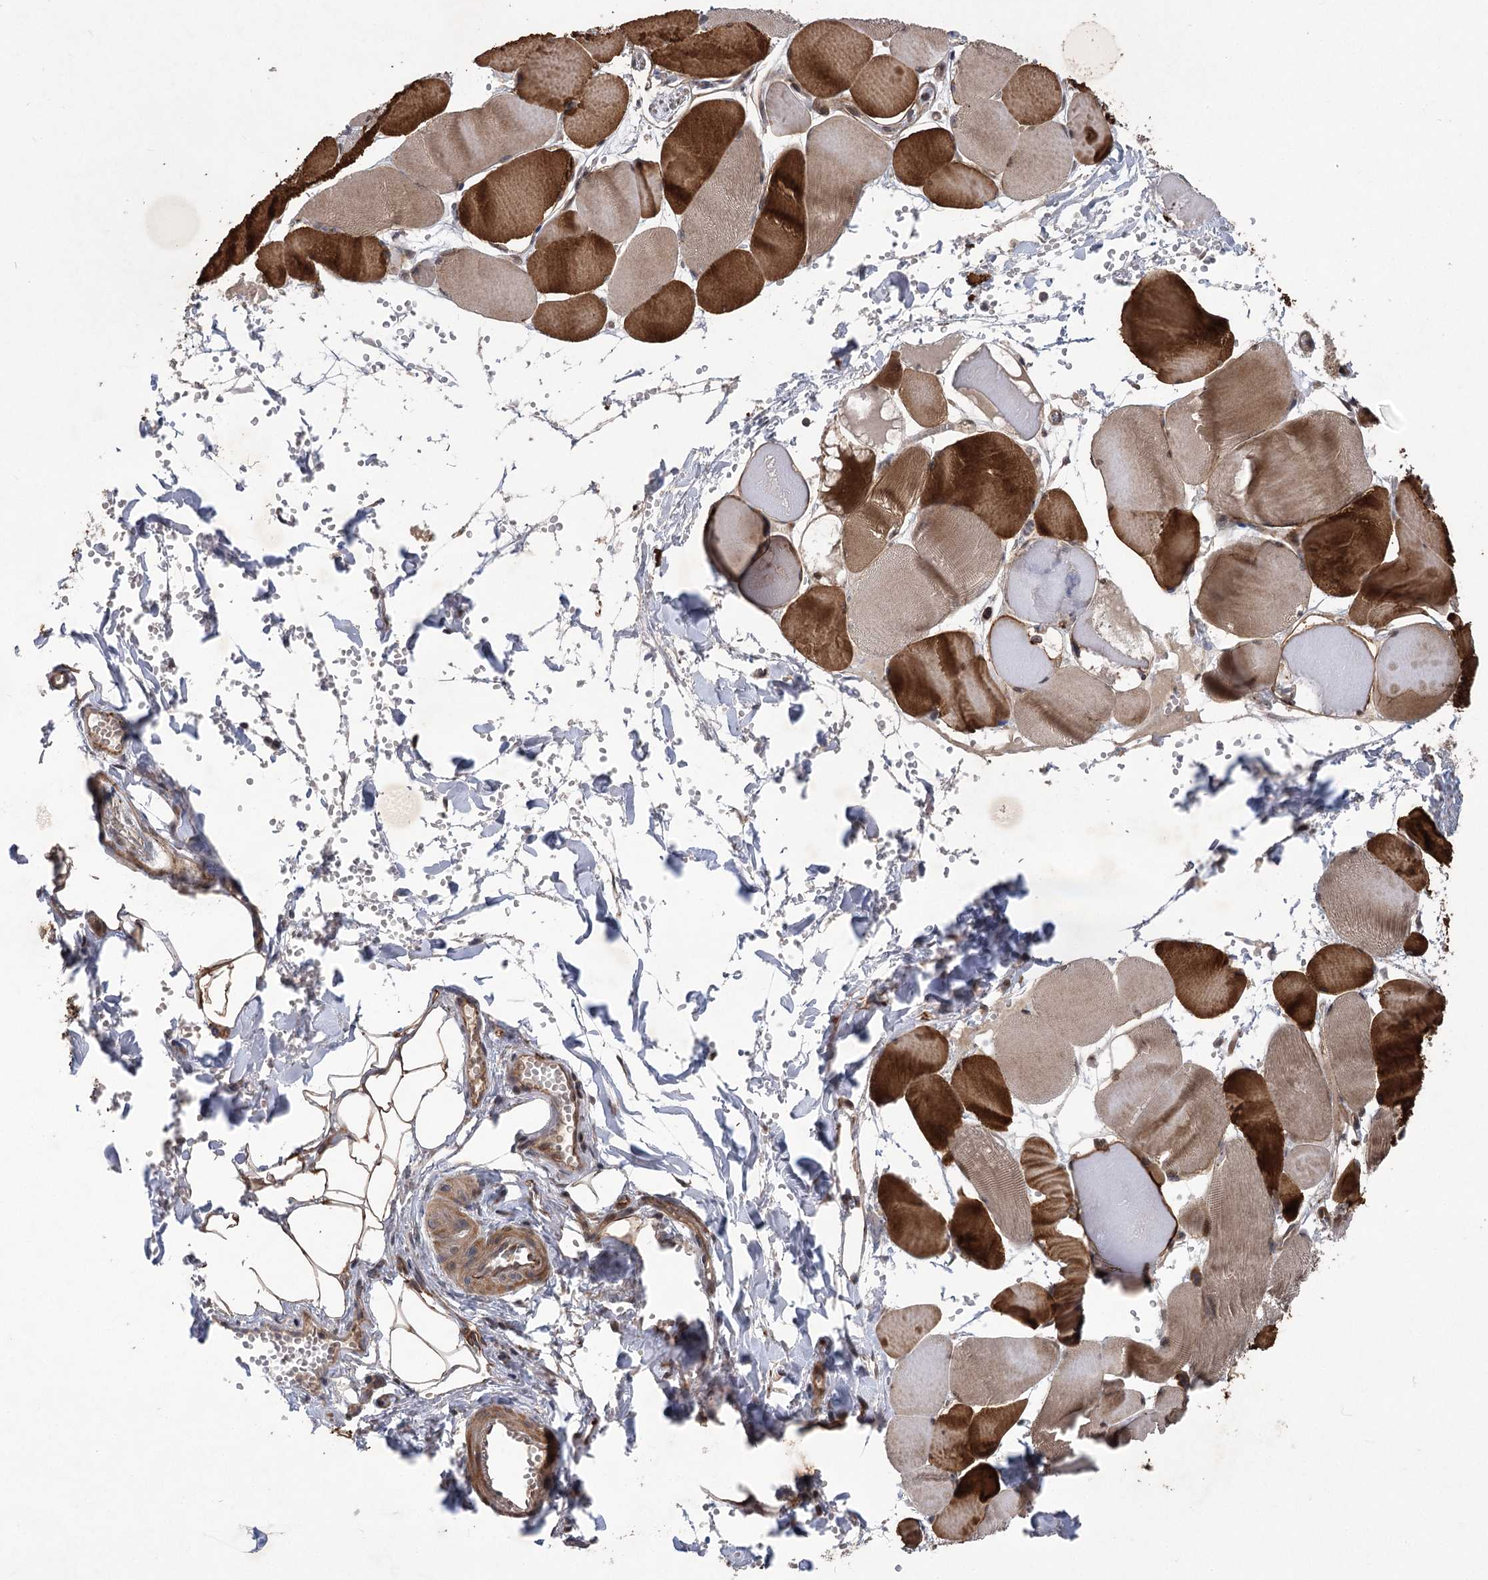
{"staining": {"intensity": "weak", "quantity": ">75%", "location": "cytoplasmic/membranous"}, "tissue": "adipose tissue", "cell_type": "Adipocytes", "image_type": "normal", "snomed": [{"axis": "morphology", "description": "Normal tissue, NOS"}, {"axis": "topography", "description": "Skeletal muscle"}, {"axis": "topography", "description": "Peripheral nerve tissue"}], "caption": "Adipose tissue stained with DAB immunohistochemistry exhibits low levels of weak cytoplasmic/membranous positivity in about >75% of adipocytes. Using DAB (3,3'-diaminobenzidine) (brown) and hematoxylin (blue) stains, captured at high magnification using brightfield microscopy.", "gene": "METTL24", "patient": {"sex": "female", "age": 55}}